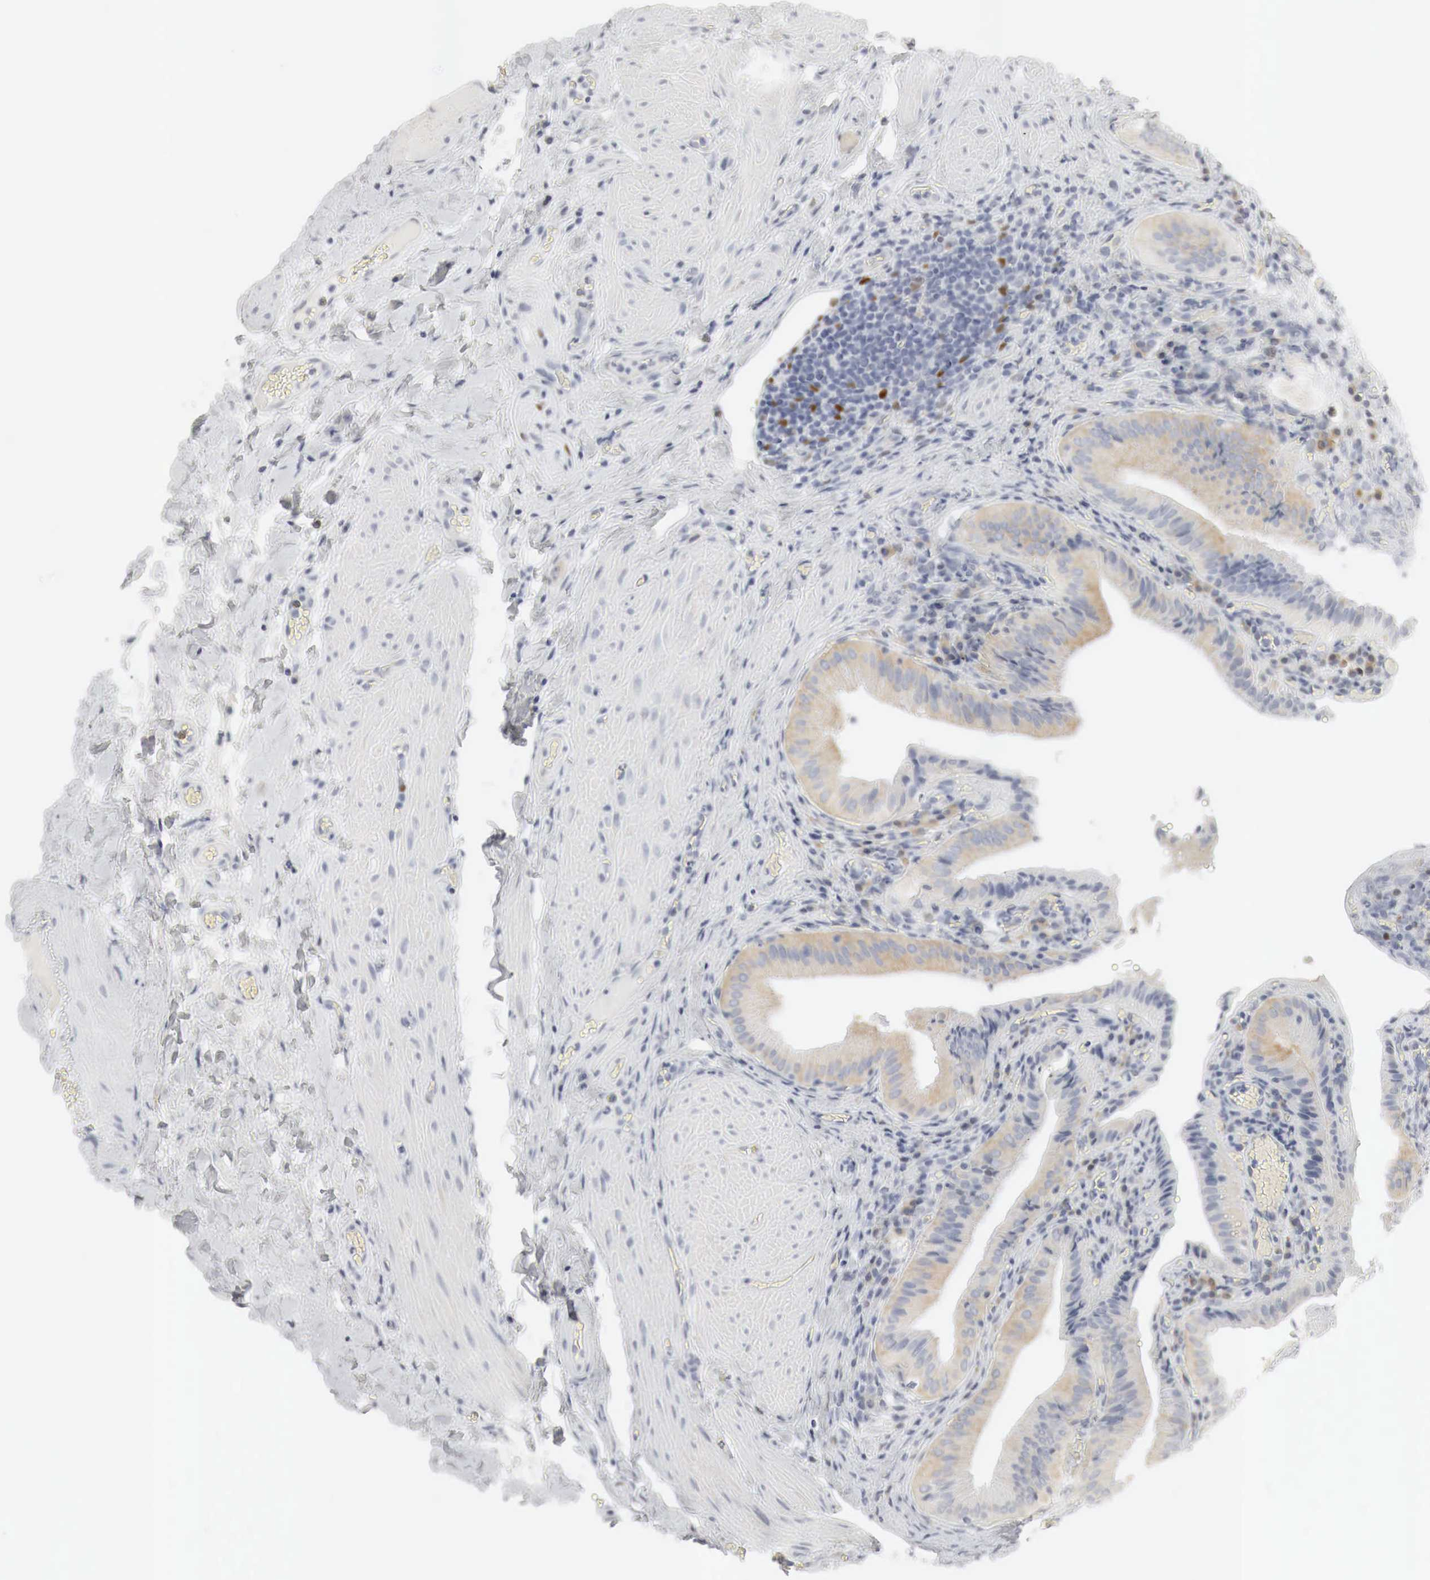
{"staining": {"intensity": "weak", "quantity": "25%-75%", "location": "cytoplasmic/membranous"}, "tissue": "gallbladder", "cell_type": "Glandular cells", "image_type": "normal", "snomed": [{"axis": "morphology", "description": "Normal tissue, NOS"}, {"axis": "topography", "description": "Gallbladder"}], "caption": "Immunohistochemistry histopathology image of normal gallbladder: gallbladder stained using immunohistochemistry (IHC) shows low levels of weak protein expression localized specifically in the cytoplasmic/membranous of glandular cells, appearing as a cytoplasmic/membranous brown color.", "gene": "TP63", "patient": {"sex": "female", "age": 76}}